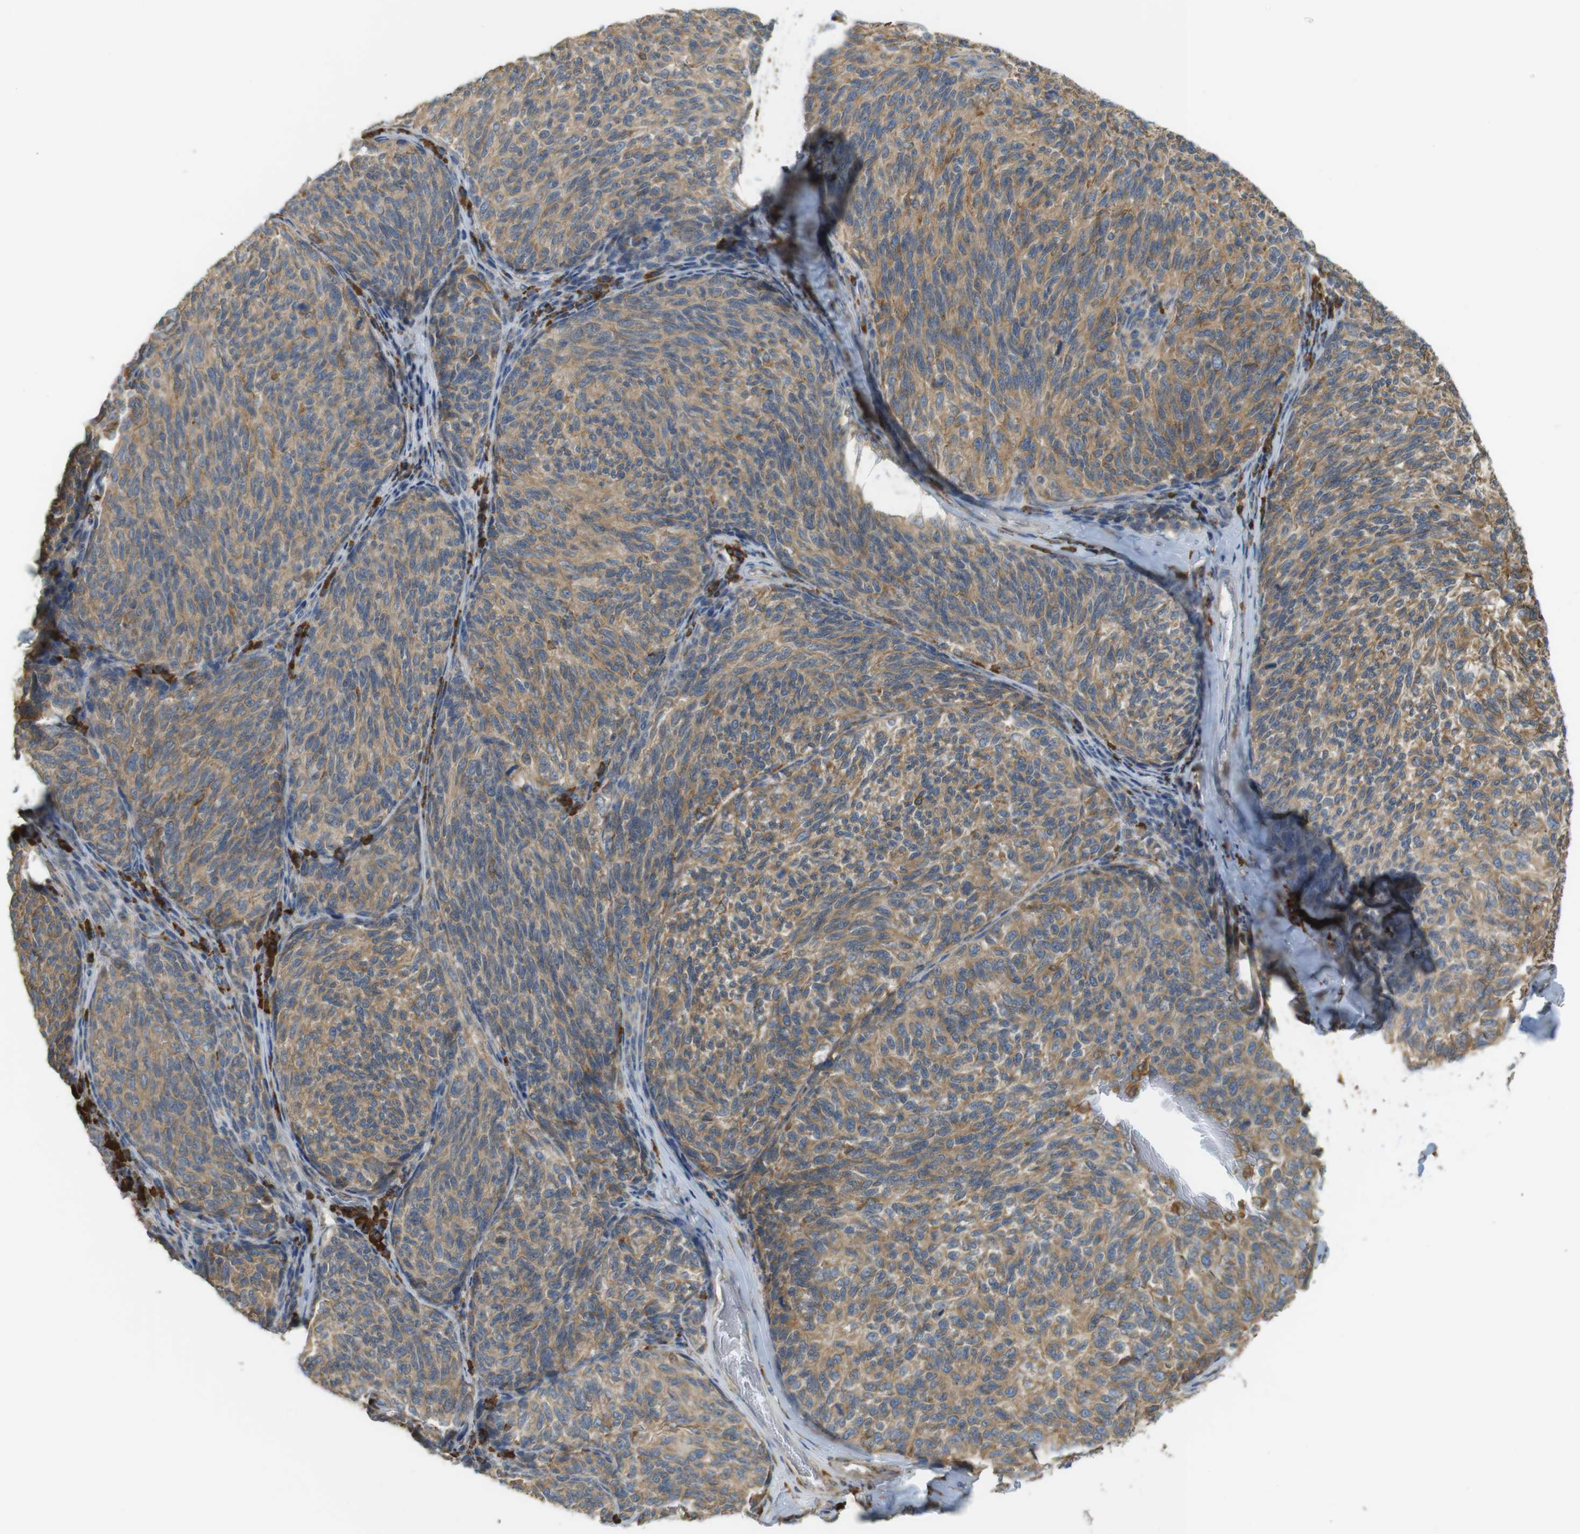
{"staining": {"intensity": "moderate", "quantity": ">75%", "location": "cytoplasmic/membranous"}, "tissue": "melanoma", "cell_type": "Tumor cells", "image_type": "cancer", "snomed": [{"axis": "morphology", "description": "Malignant melanoma, NOS"}, {"axis": "topography", "description": "Skin"}], "caption": "Moderate cytoplasmic/membranous positivity for a protein is present in about >75% of tumor cells of malignant melanoma using IHC.", "gene": "MBOAT2", "patient": {"sex": "female", "age": 73}}